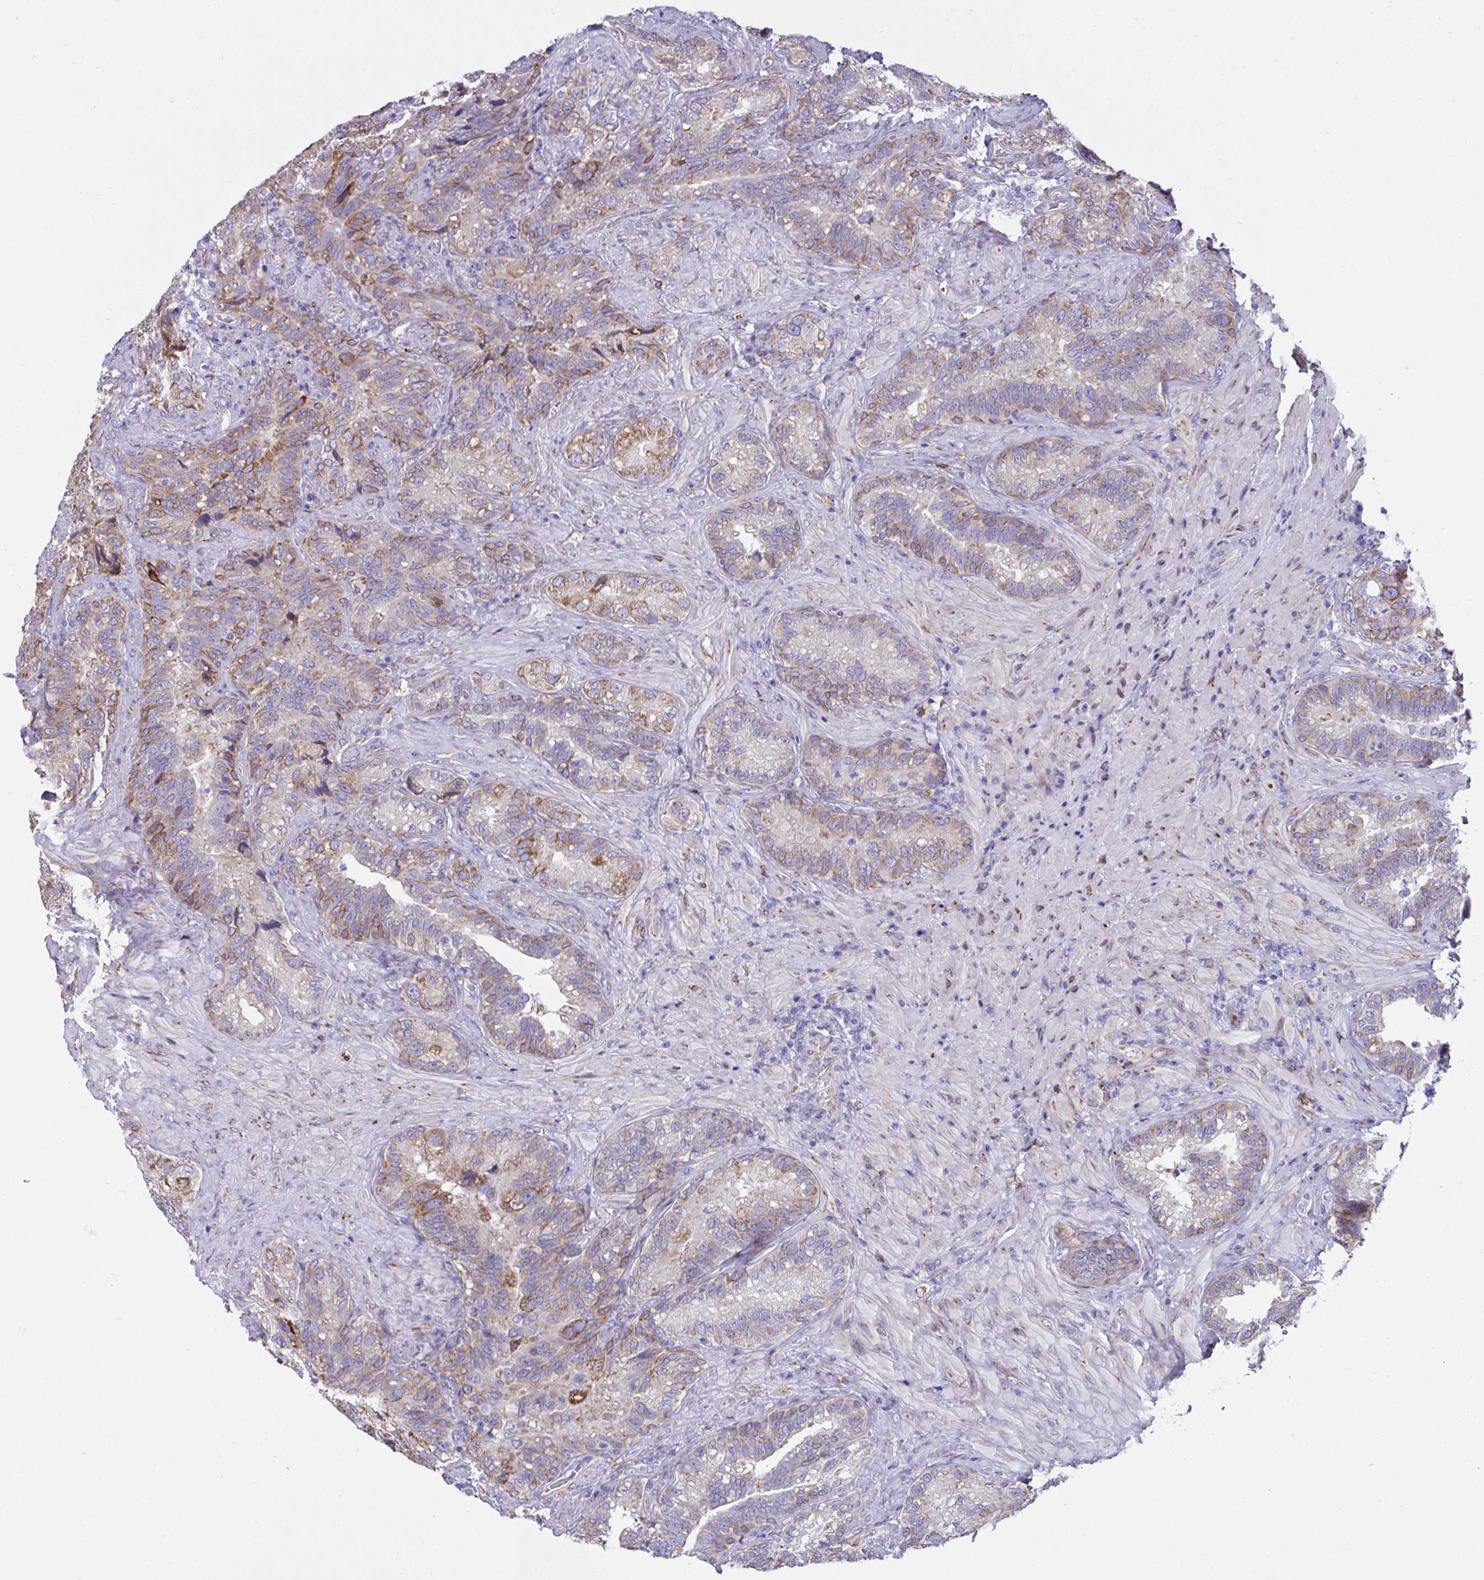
{"staining": {"intensity": "moderate", "quantity": "25%-75%", "location": "cytoplasmic/membranous"}, "tissue": "seminal vesicle", "cell_type": "Glandular cells", "image_type": "normal", "snomed": [{"axis": "morphology", "description": "Normal tissue, NOS"}, {"axis": "topography", "description": "Seminal veicle"}], "caption": "This micrograph demonstrates IHC staining of unremarkable seminal vesicle, with medium moderate cytoplasmic/membranous expression in approximately 25%-75% of glandular cells.", "gene": "ASPH", "patient": {"sex": "male", "age": 68}}